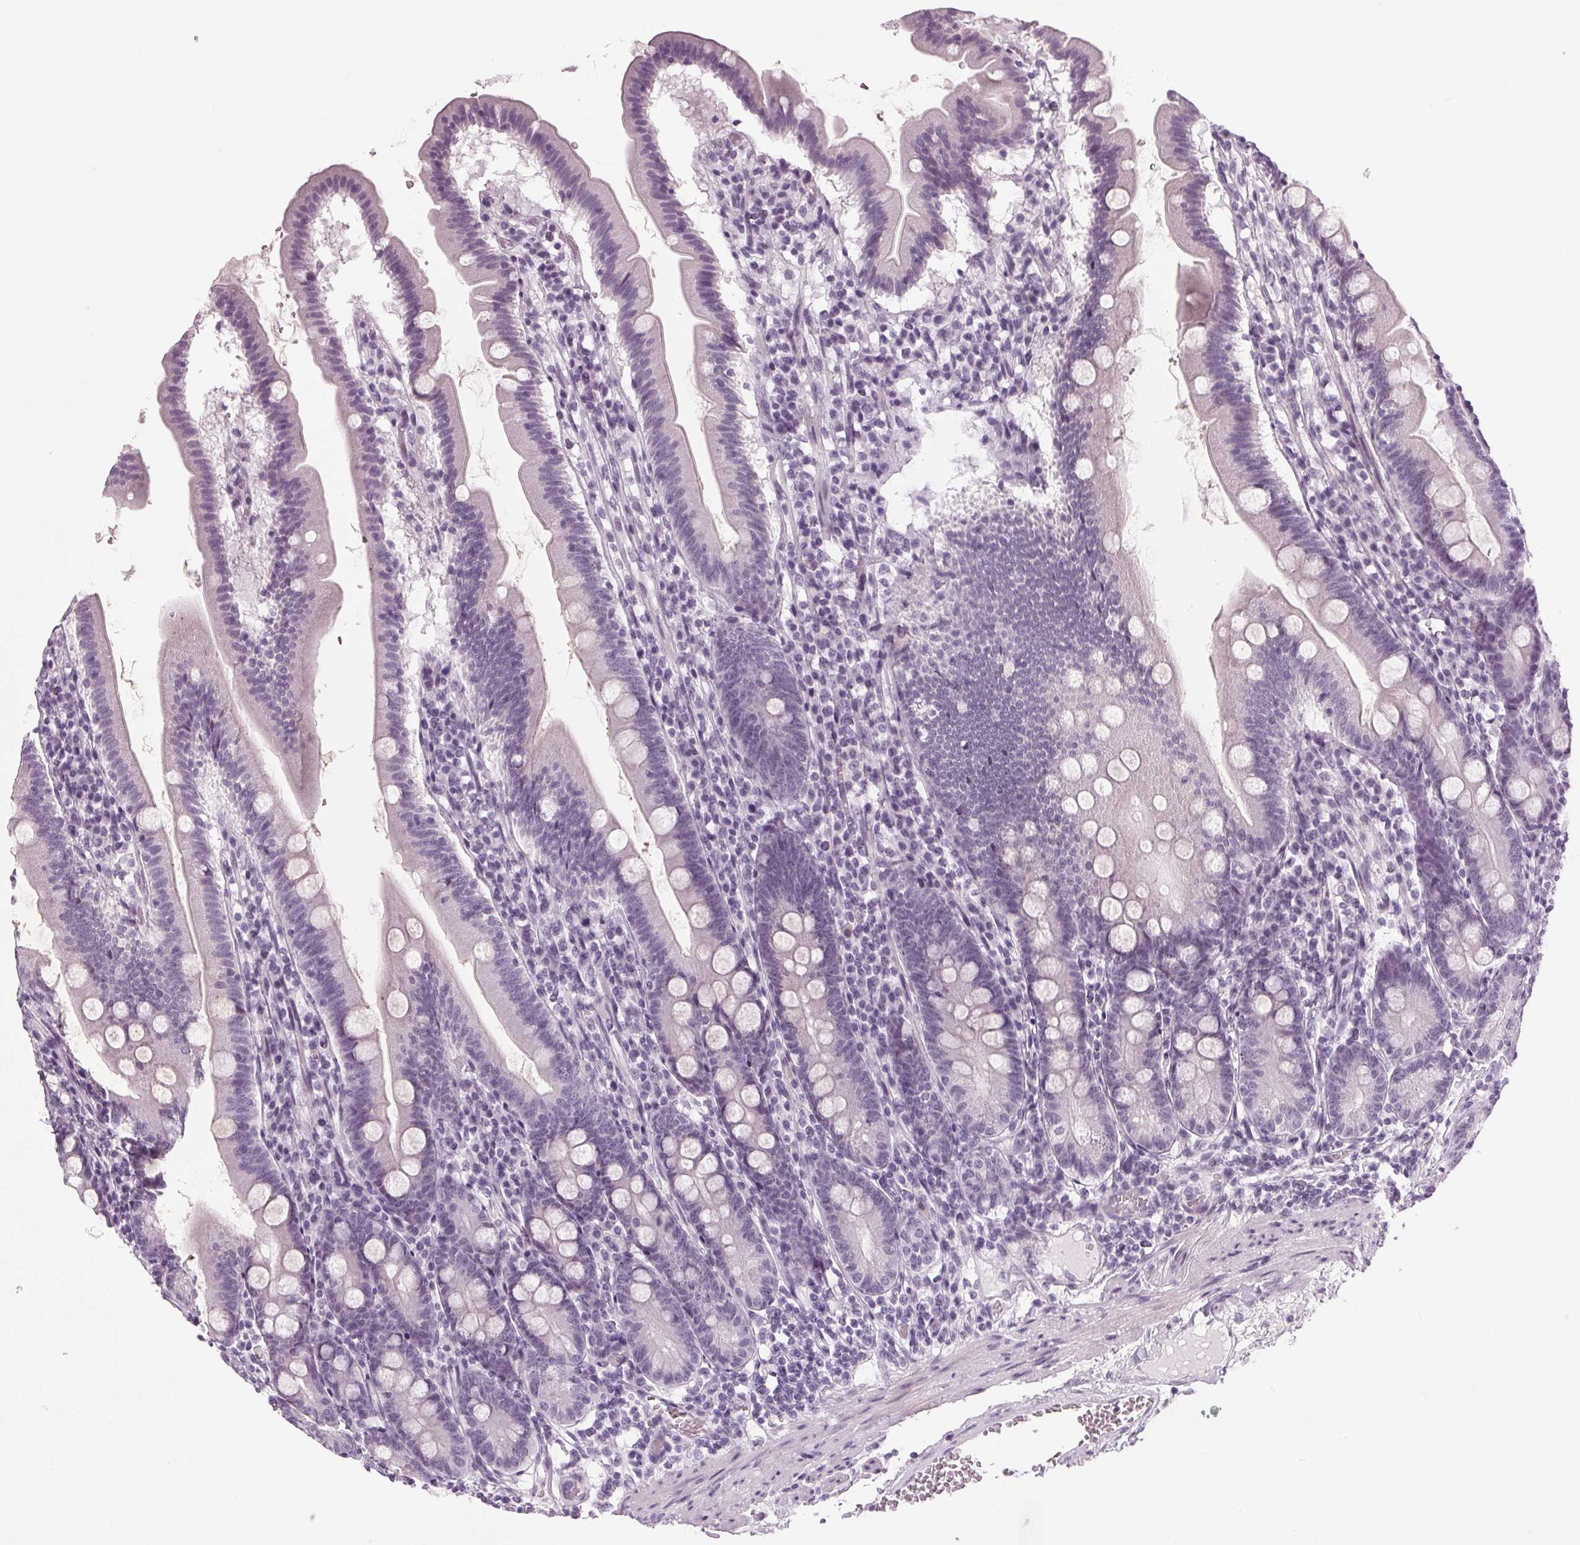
{"staining": {"intensity": "negative", "quantity": "none", "location": "none"}, "tissue": "duodenum", "cell_type": "Glandular cells", "image_type": "normal", "snomed": [{"axis": "morphology", "description": "Normal tissue, NOS"}, {"axis": "topography", "description": "Duodenum"}], "caption": "High power microscopy photomicrograph of an IHC photomicrograph of benign duodenum, revealing no significant expression in glandular cells. (Stains: DAB (3,3'-diaminobenzidine) immunohistochemistry (IHC) with hematoxylin counter stain, Microscopy: brightfield microscopy at high magnification).", "gene": "IGF2BP1", "patient": {"sex": "female", "age": 67}}